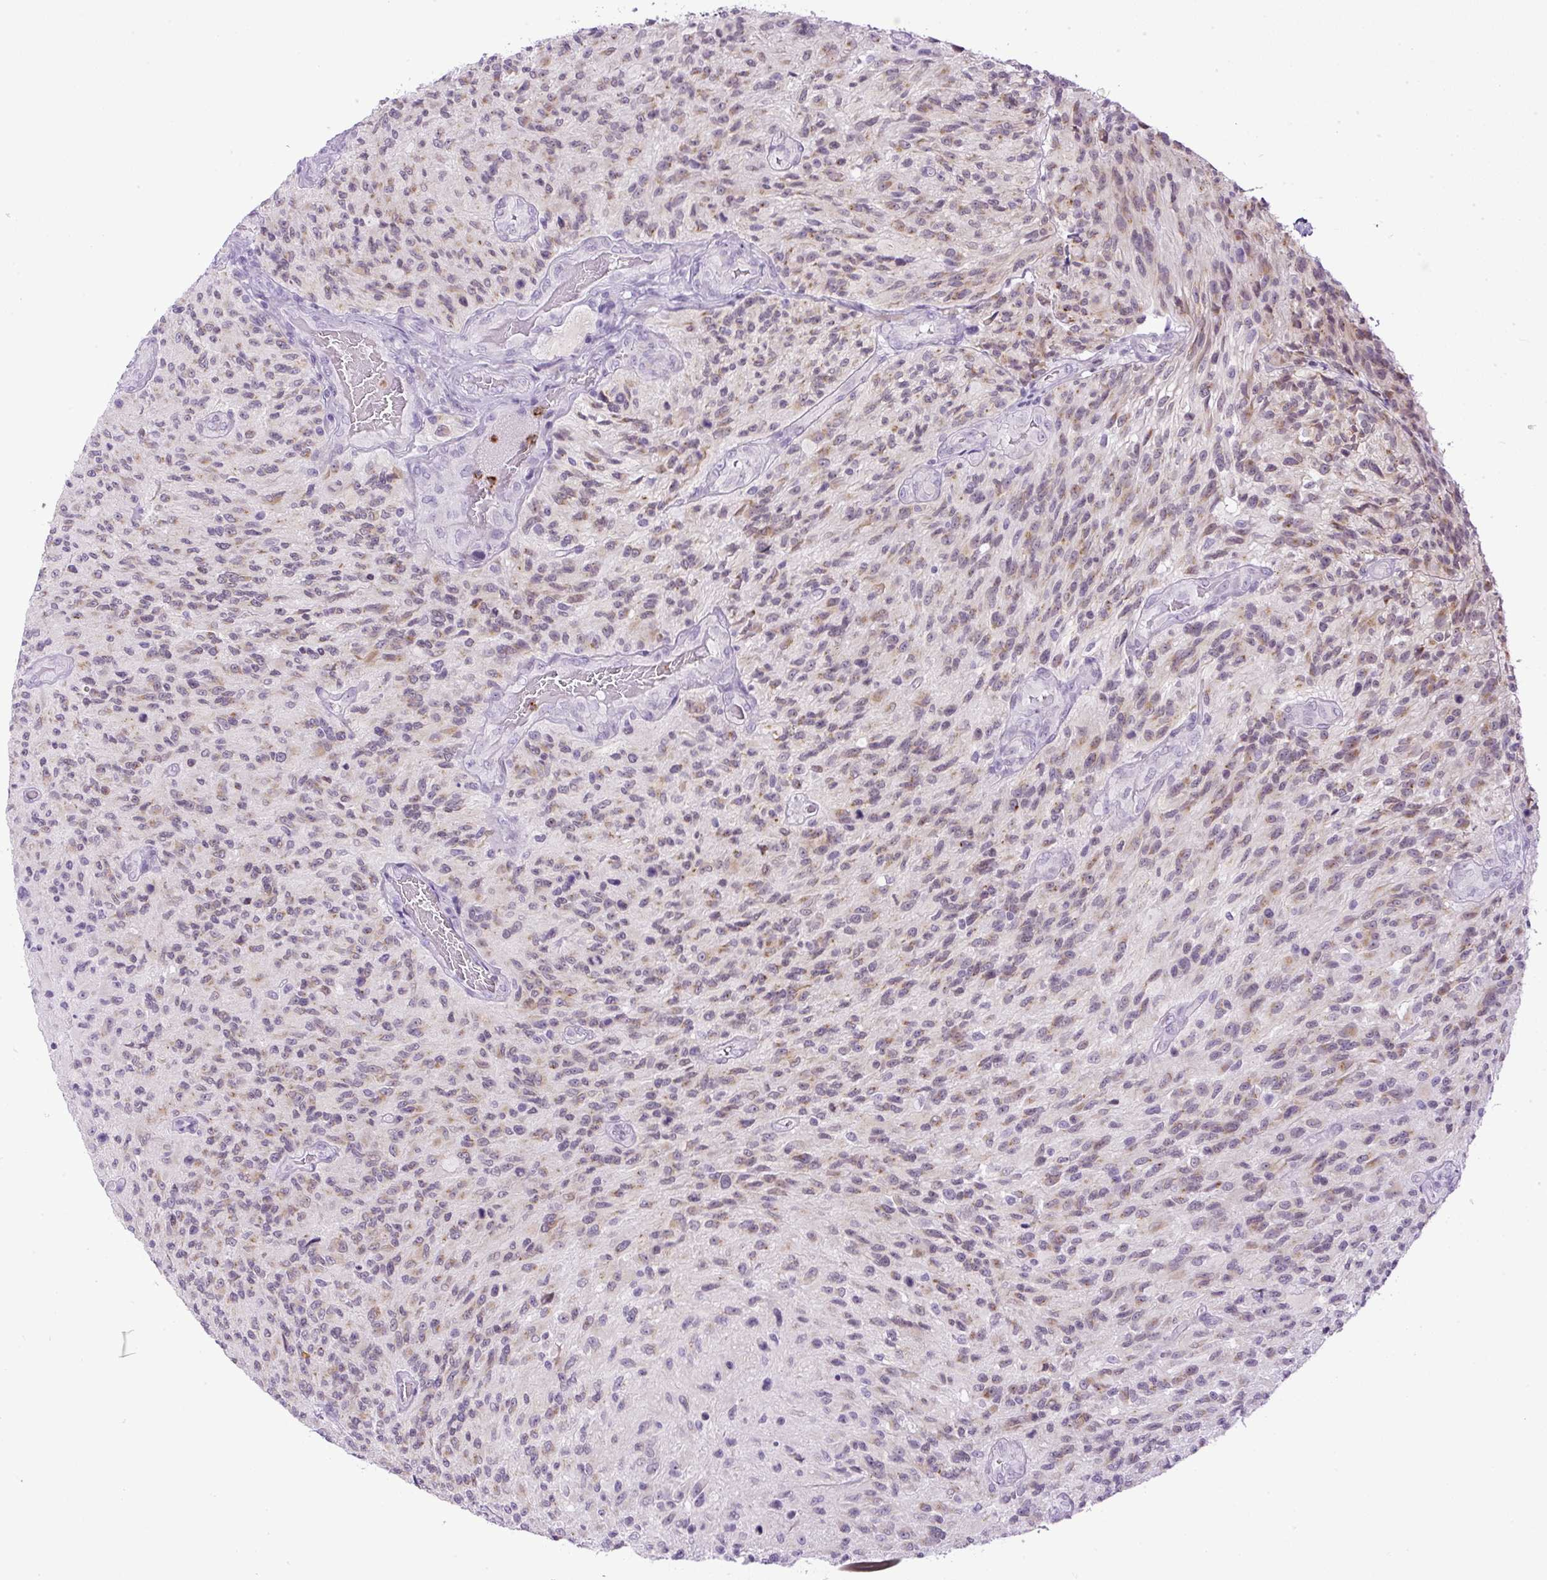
{"staining": {"intensity": "weak", "quantity": "25%-75%", "location": "cytoplasmic/membranous"}, "tissue": "glioma", "cell_type": "Tumor cells", "image_type": "cancer", "snomed": [{"axis": "morphology", "description": "Normal tissue, NOS"}, {"axis": "morphology", "description": "Glioma, malignant, High grade"}, {"axis": "topography", "description": "Cerebral cortex"}], "caption": "IHC histopathology image of neoplastic tissue: human high-grade glioma (malignant) stained using immunohistochemistry (IHC) reveals low levels of weak protein expression localized specifically in the cytoplasmic/membranous of tumor cells, appearing as a cytoplasmic/membranous brown color.", "gene": "RHBDD2", "patient": {"sex": "male", "age": 56}}